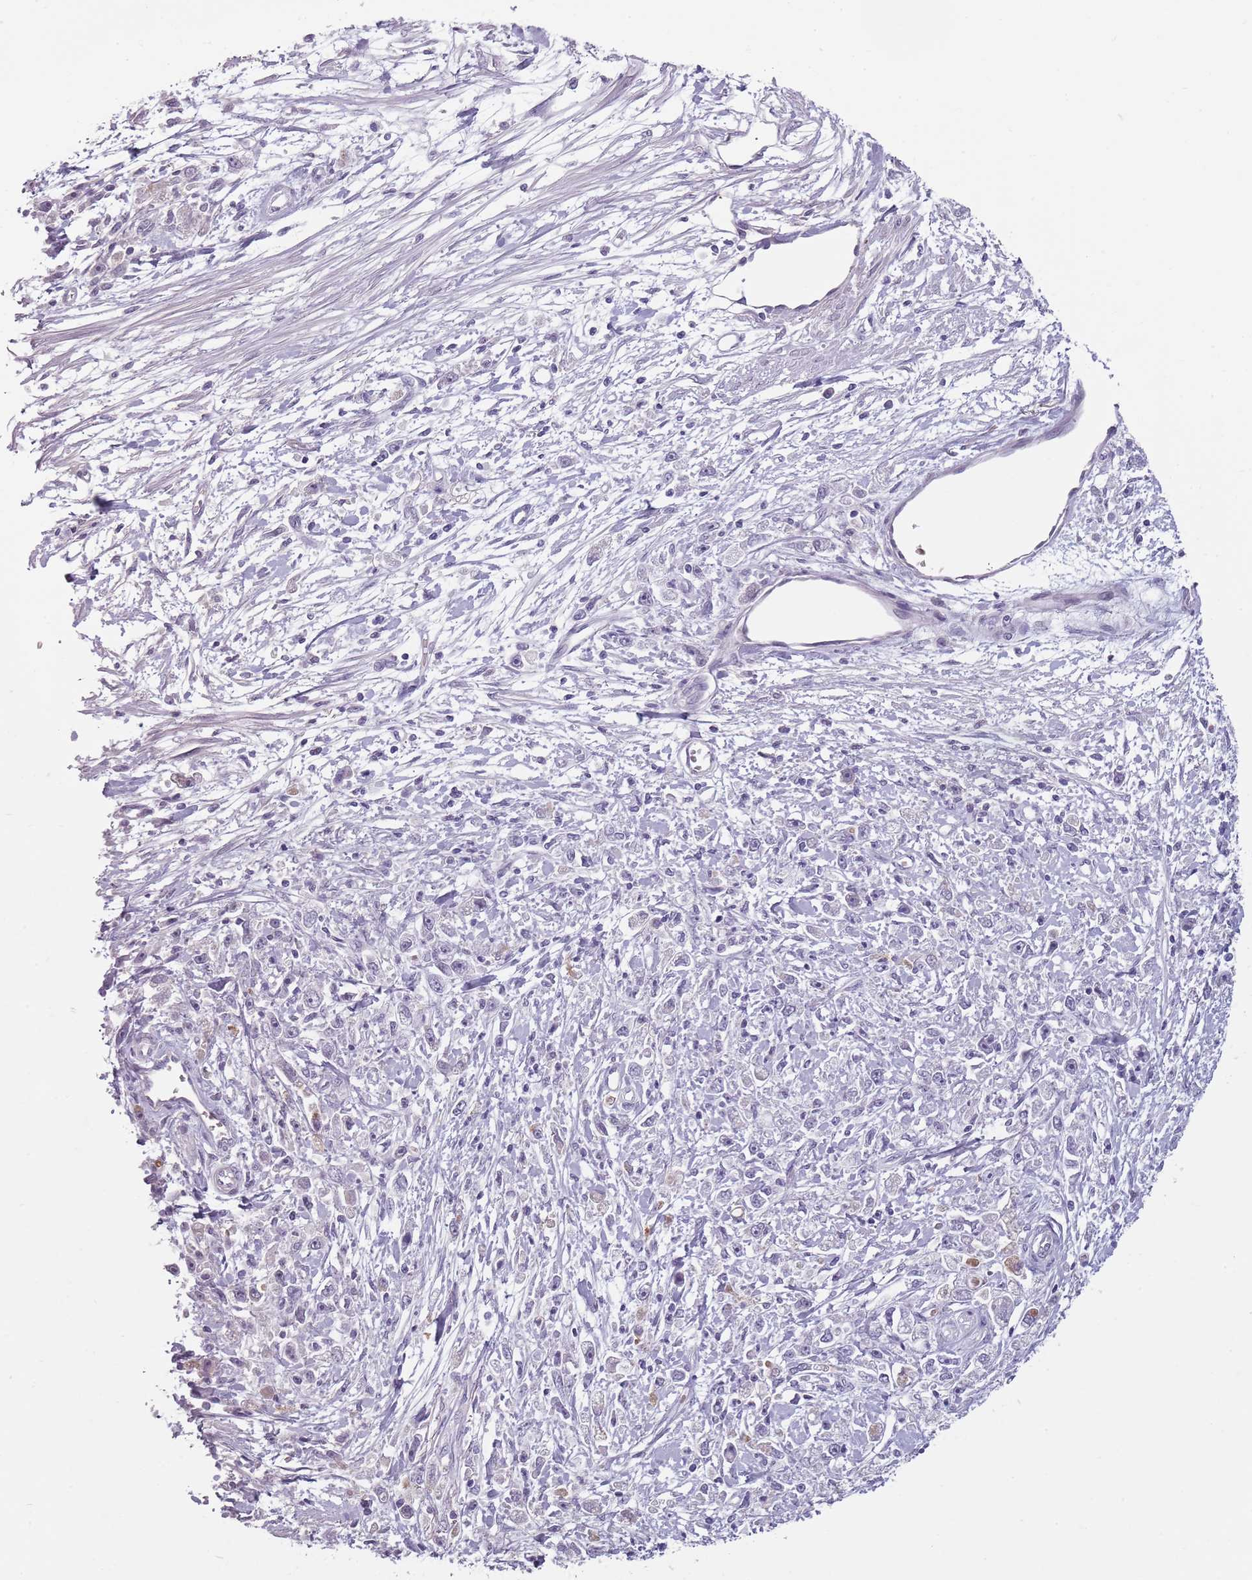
{"staining": {"intensity": "negative", "quantity": "none", "location": "none"}, "tissue": "stomach cancer", "cell_type": "Tumor cells", "image_type": "cancer", "snomed": [{"axis": "morphology", "description": "Adenocarcinoma, NOS"}, {"axis": "topography", "description": "Stomach"}], "caption": "An image of stomach cancer (adenocarcinoma) stained for a protein reveals no brown staining in tumor cells.", "gene": "PIEZO1", "patient": {"sex": "female", "age": 59}}